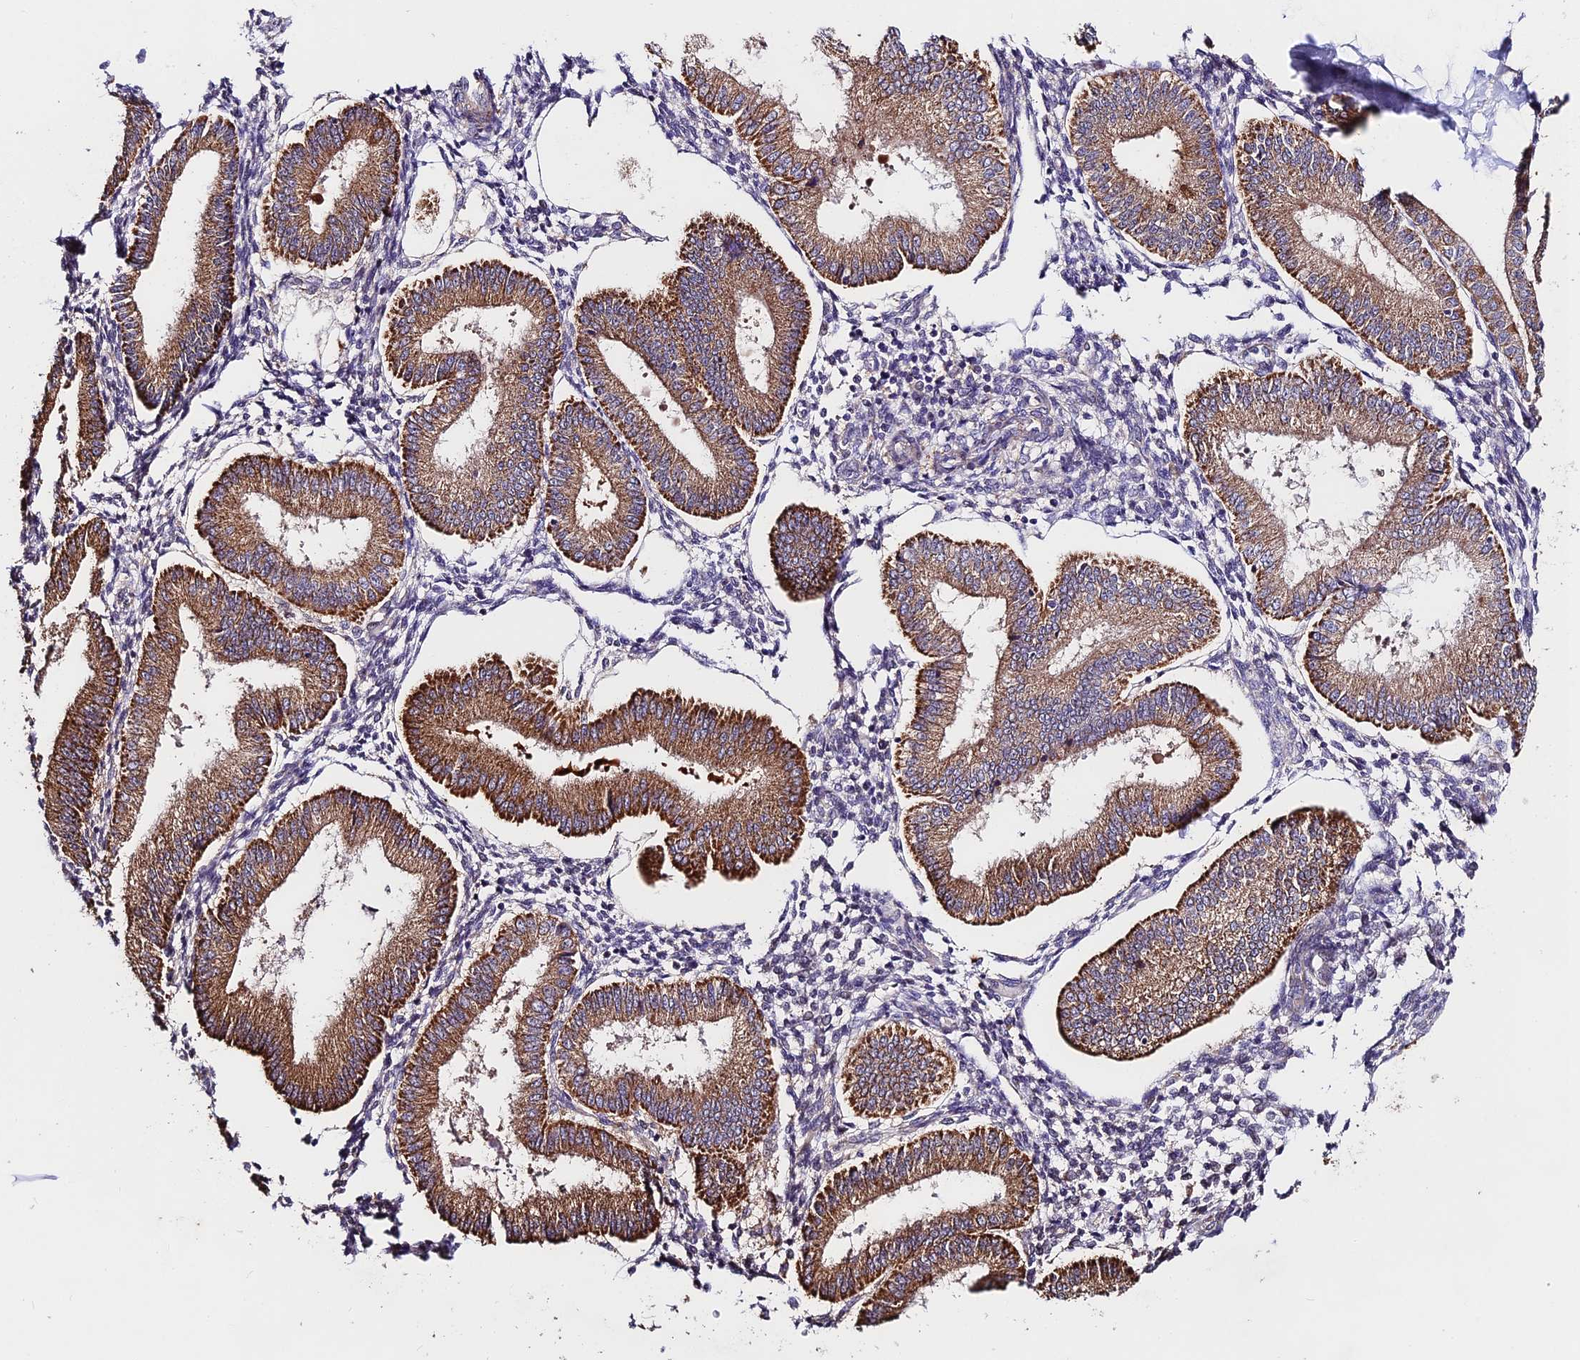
{"staining": {"intensity": "negative", "quantity": "none", "location": "none"}, "tissue": "endometrium", "cell_type": "Cells in endometrial stroma", "image_type": "normal", "snomed": [{"axis": "morphology", "description": "Normal tissue, NOS"}, {"axis": "topography", "description": "Endometrium"}], "caption": "Immunohistochemistry (IHC) photomicrograph of unremarkable endometrium: human endometrium stained with DAB displays no significant protein staining in cells in endometrial stroma.", "gene": "C3orf20", "patient": {"sex": "female", "age": 39}}